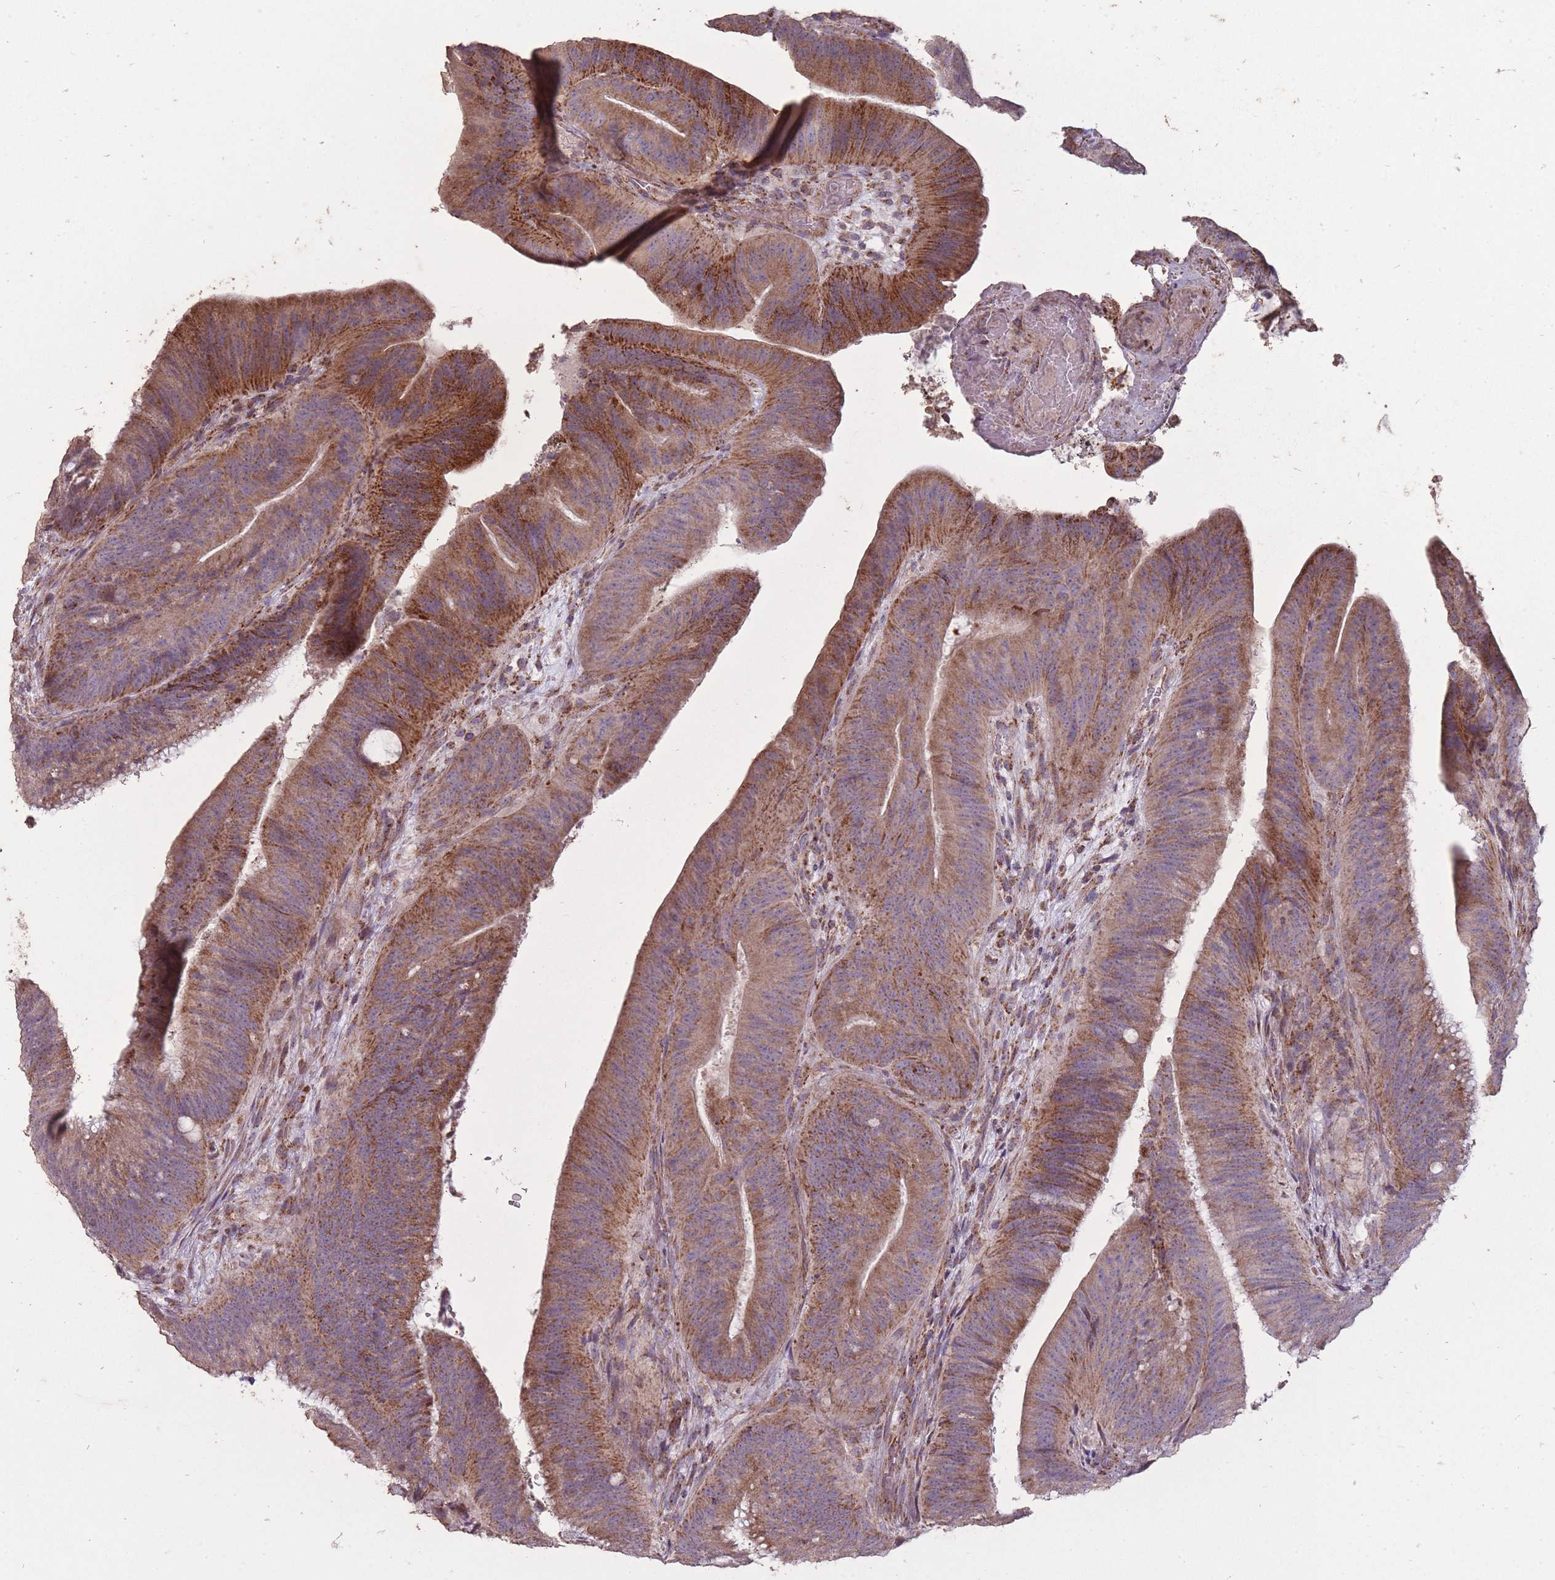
{"staining": {"intensity": "strong", "quantity": ">75%", "location": "cytoplasmic/membranous"}, "tissue": "colorectal cancer", "cell_type": "Tumor cells", "image_type": "cancer", "snomed": [{"axis": "morphology", "description": "Adenocarcinoma, NOS"}, {"axis": "topography", "description": "Colon"}], "caption": "Brown immunohistochemical staining in adenocarcinoma (colorectal) exhibits strong cytoplasmic/membranous expression in about >75% of tumor cells. (DAB IHC with brightfield microscopy, high magnification).", "gene": "CNOT8", "patient": {"sex": "female", "age": 43}}